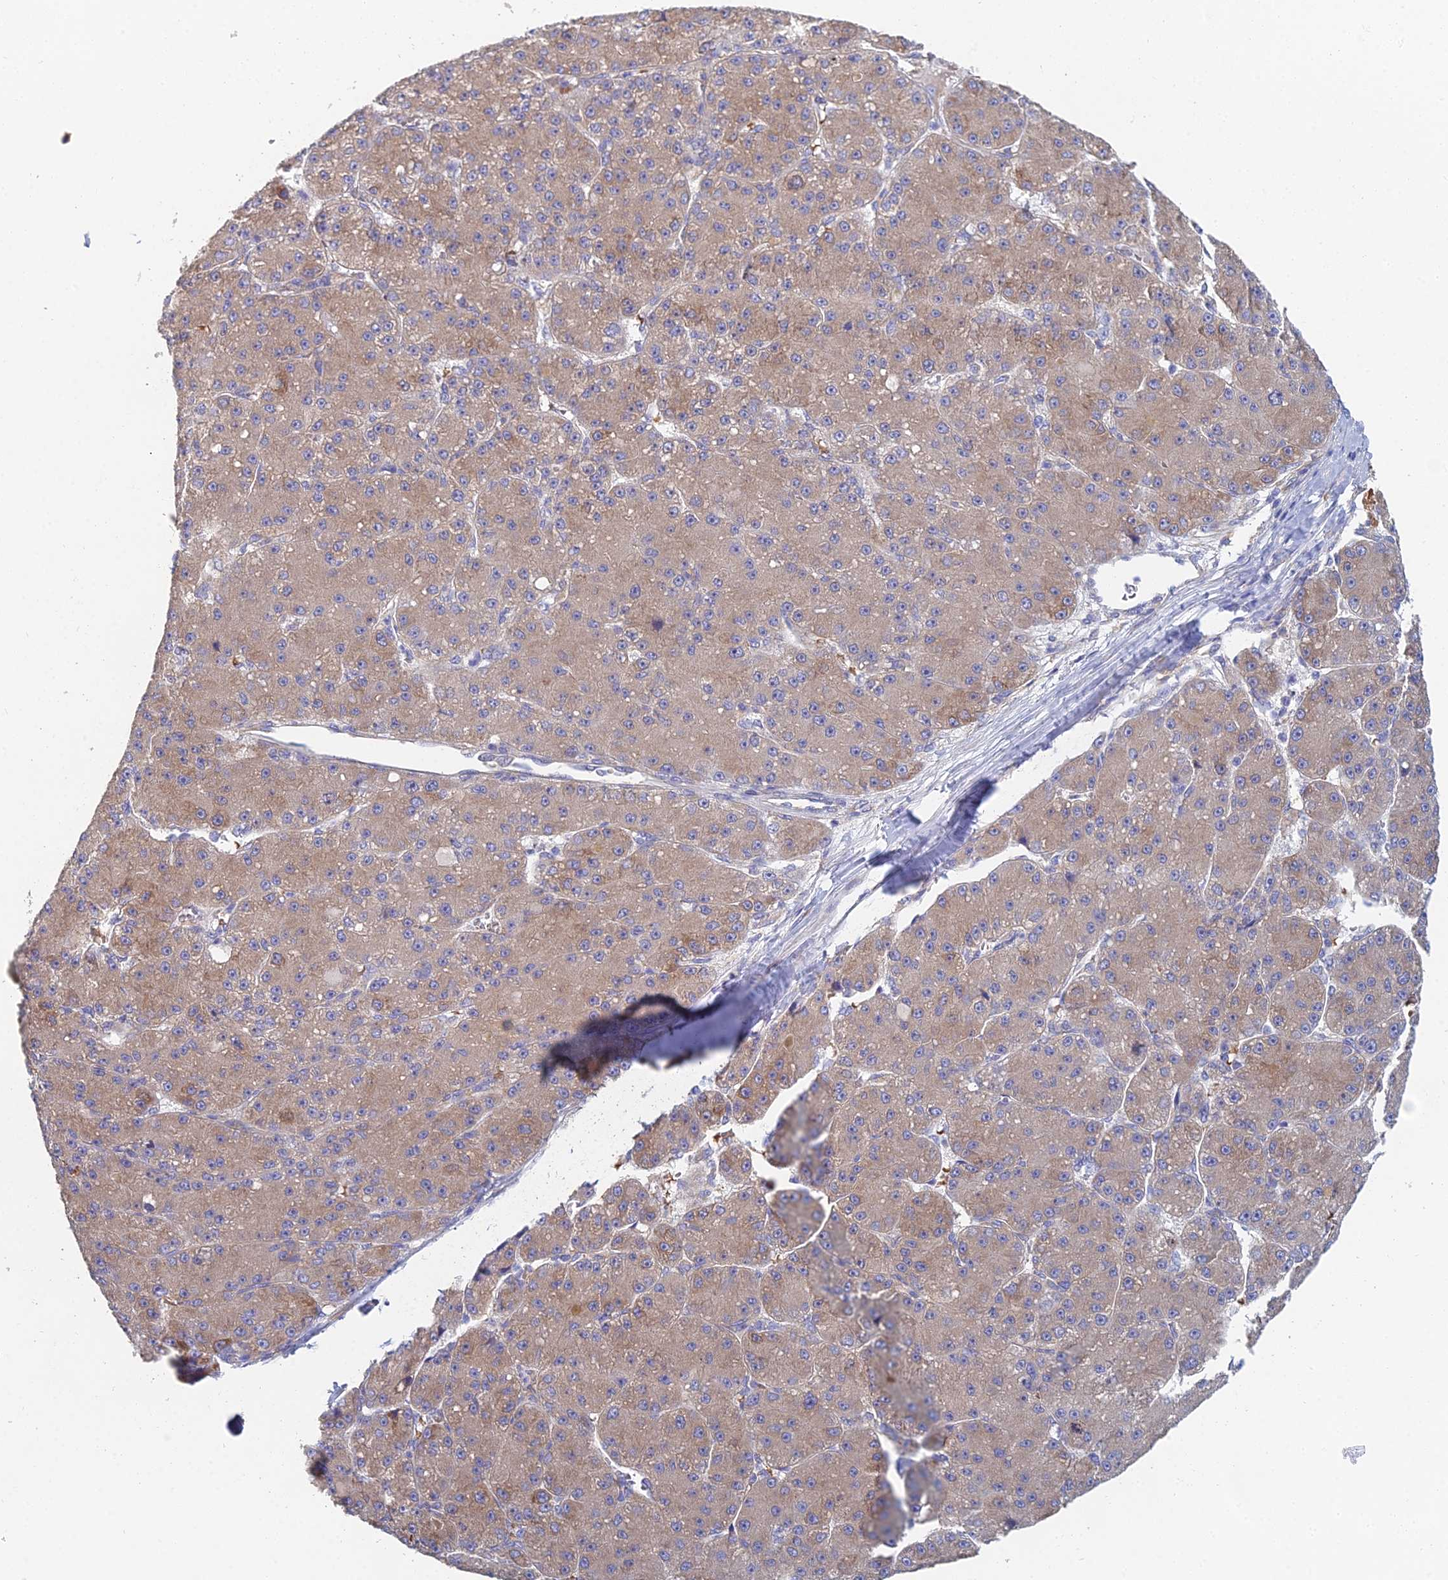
{"staining": {"intensity": "weak", "quantity": ">75%", "location": "cytoplasmic/membranous"}, "tissue": "liver cancer", "cell_type": "Tumor cells", "image_type": "cancer", "snomed": [{"axis": "morphology", "description": "Carcinoma, Hepatocellular, NOS"}, {"axis": "topography", "description": "Liver"}], "caption": "Hepatocellular carcinoma (liver) stained with immunohistochemistry (IHC) shows weak cytoplasmic/membranous positivity in approximately >75% of tumor cells. Ihc stains the protein in brown and the nuclei are stained blue.", "gene": "ELOF1", "patient": {"sex": "male", "age": 67}}